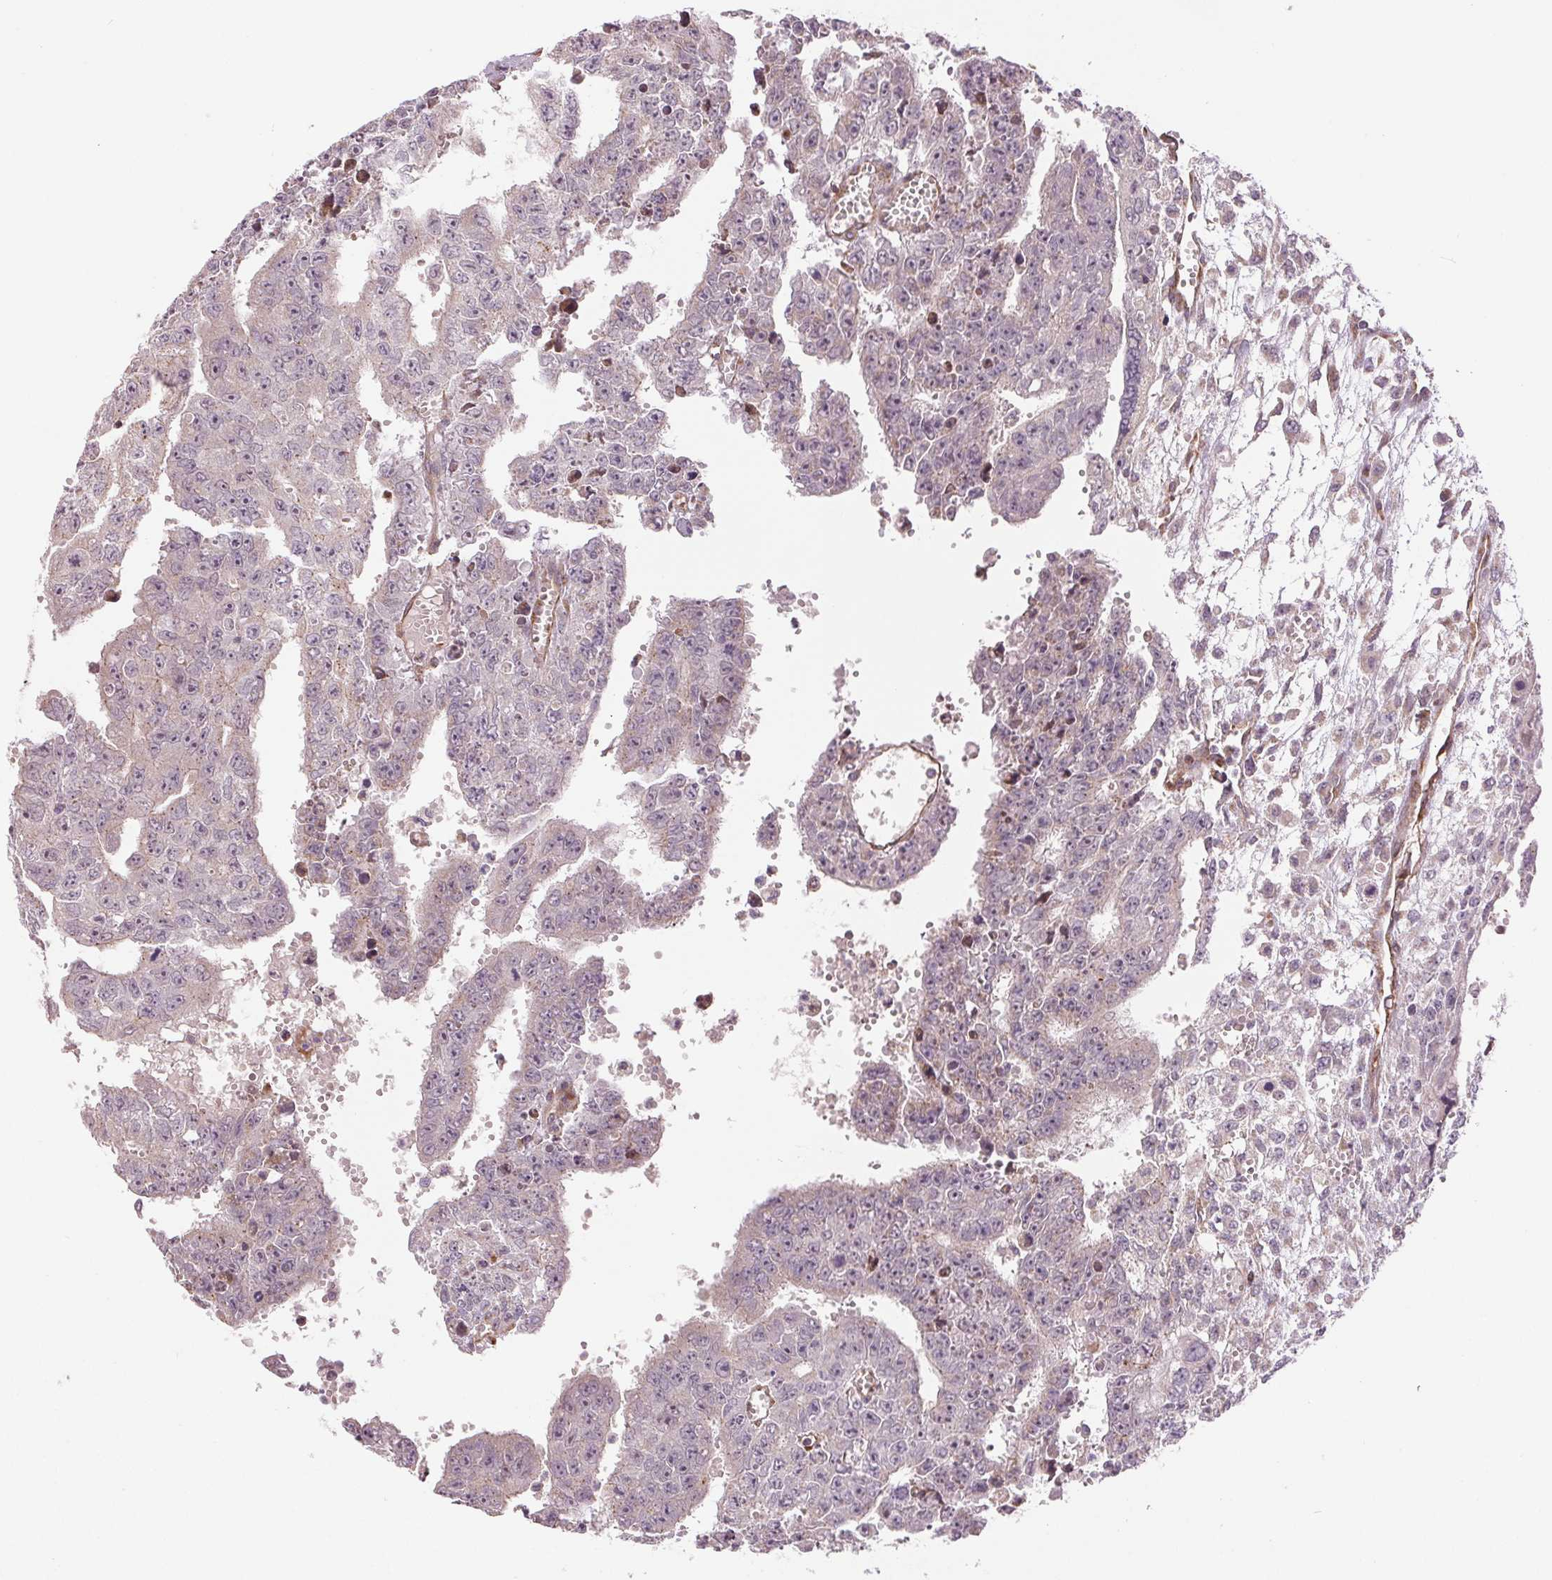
{"staining": {"intensity": "negative", "quantity": "none", "location": "none"}, "tissue": "testis cancer", "cell_type": "Tumor cells", "image_type": "cancer", "snomed": [{"axis": "morphology", "description": "Carcinoma, Embryonal, NOS"}, {"axis": "morphology", "description": "Teratoma, malignant, NOS"}, {"axis": "topography", "description": "Testis"}], "caption": "The immunohistochemistry image has no significant staining in tumor cells of testis cancer tissue.", "gene": "METTL17", "patient": {"sex": "male", "age": 24}}